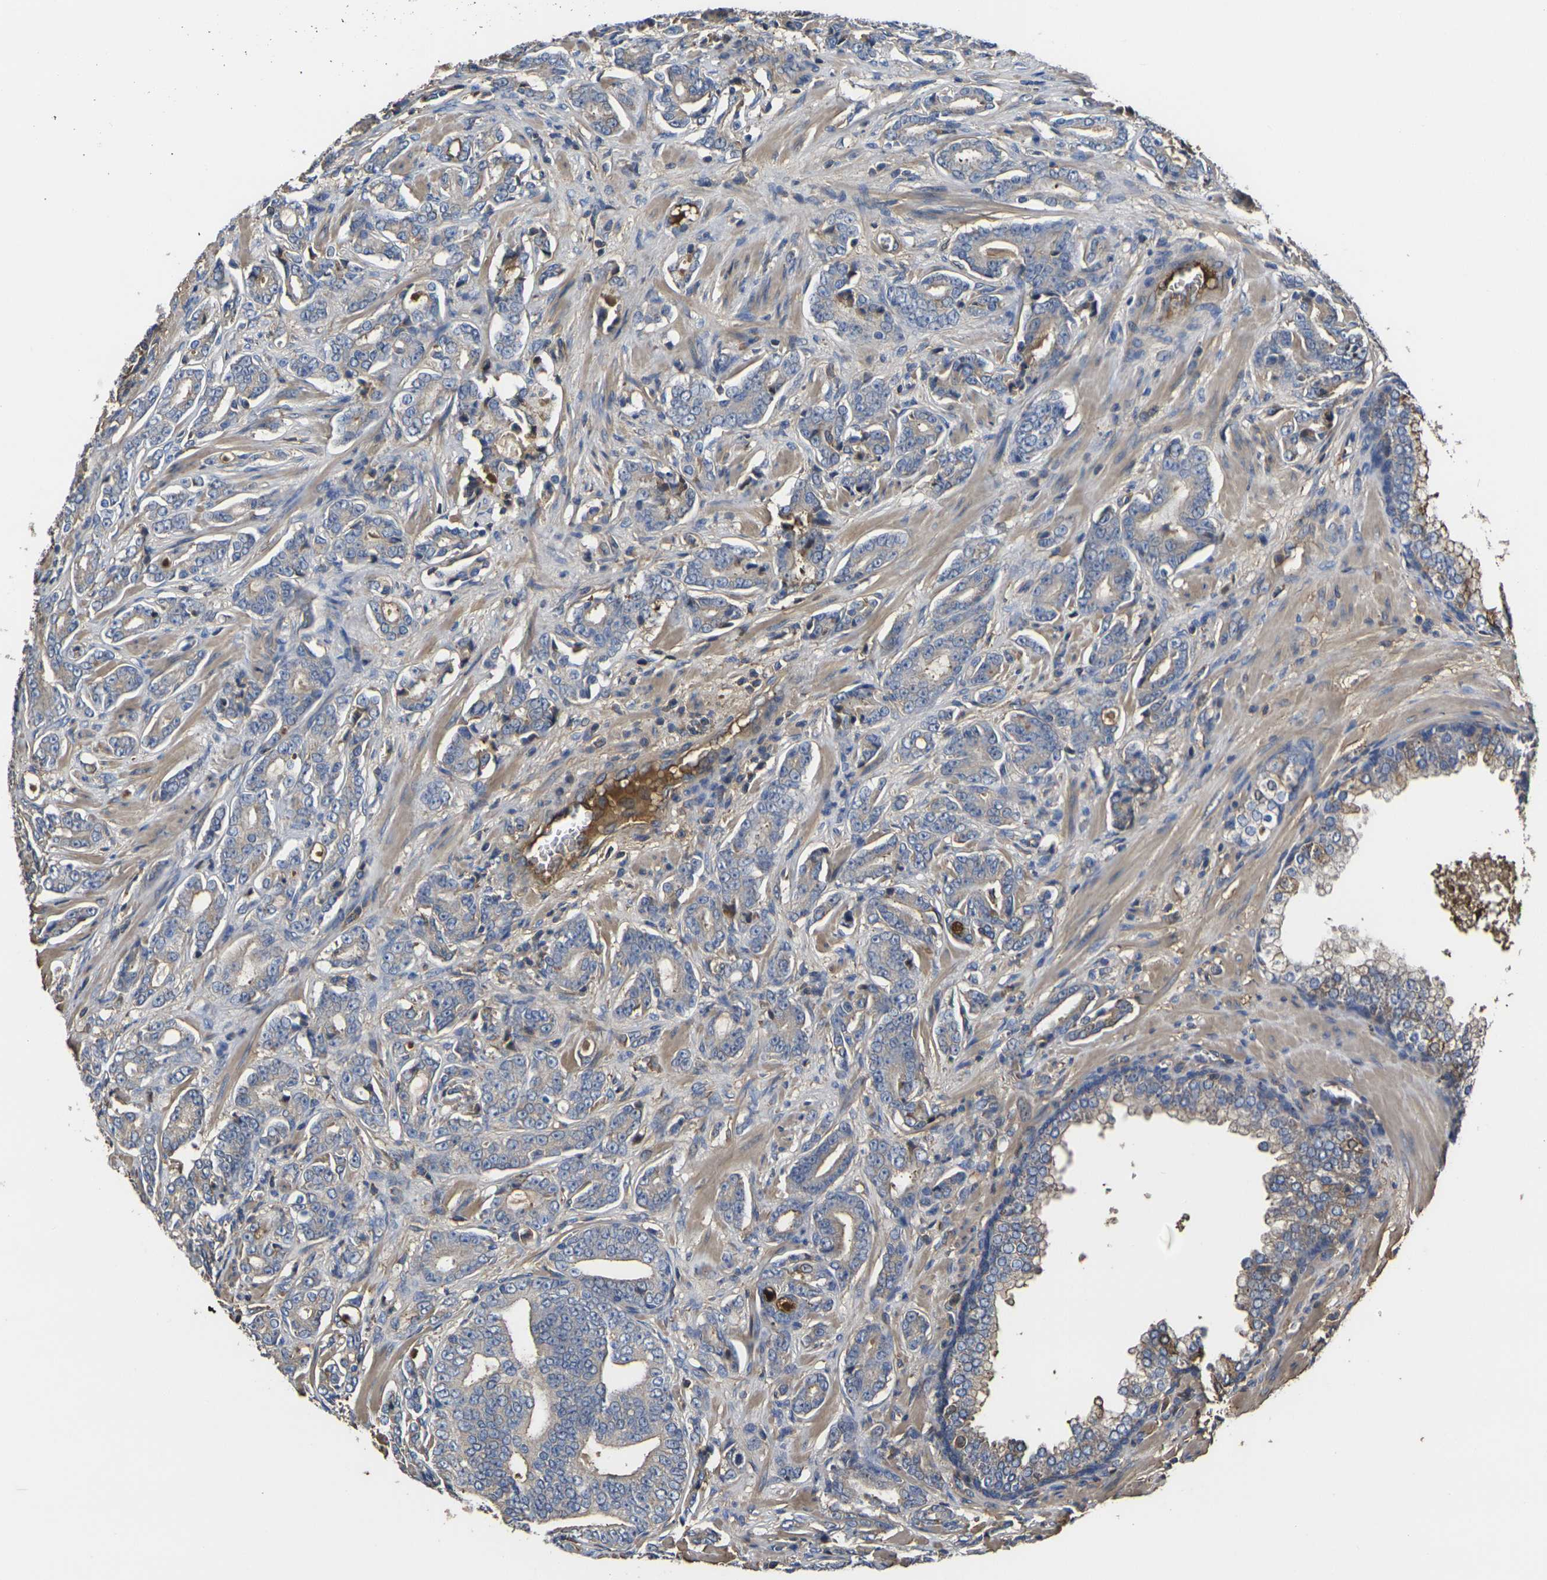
{"staining": {"intensity": "moderate", "quantity": "<25%", "location": "cytoplasmic/membranous"}, "tissue": "prostate cancer", "cell_type": "Tumor cells", "image_type": "cancer", "snomed": [{"axis": "morphology", "description": "Adenocarcinoma, Low grade"}, {"axis": "topography", "description": "Prostate"}], "caption": "Protein staining of prostate cancer tissue displays moderate cytoplasmic/membranous staining in approximately <25% of tumor cells.", "gene": "HSPG2", "patient": {"sex": "male", "age": 58}}